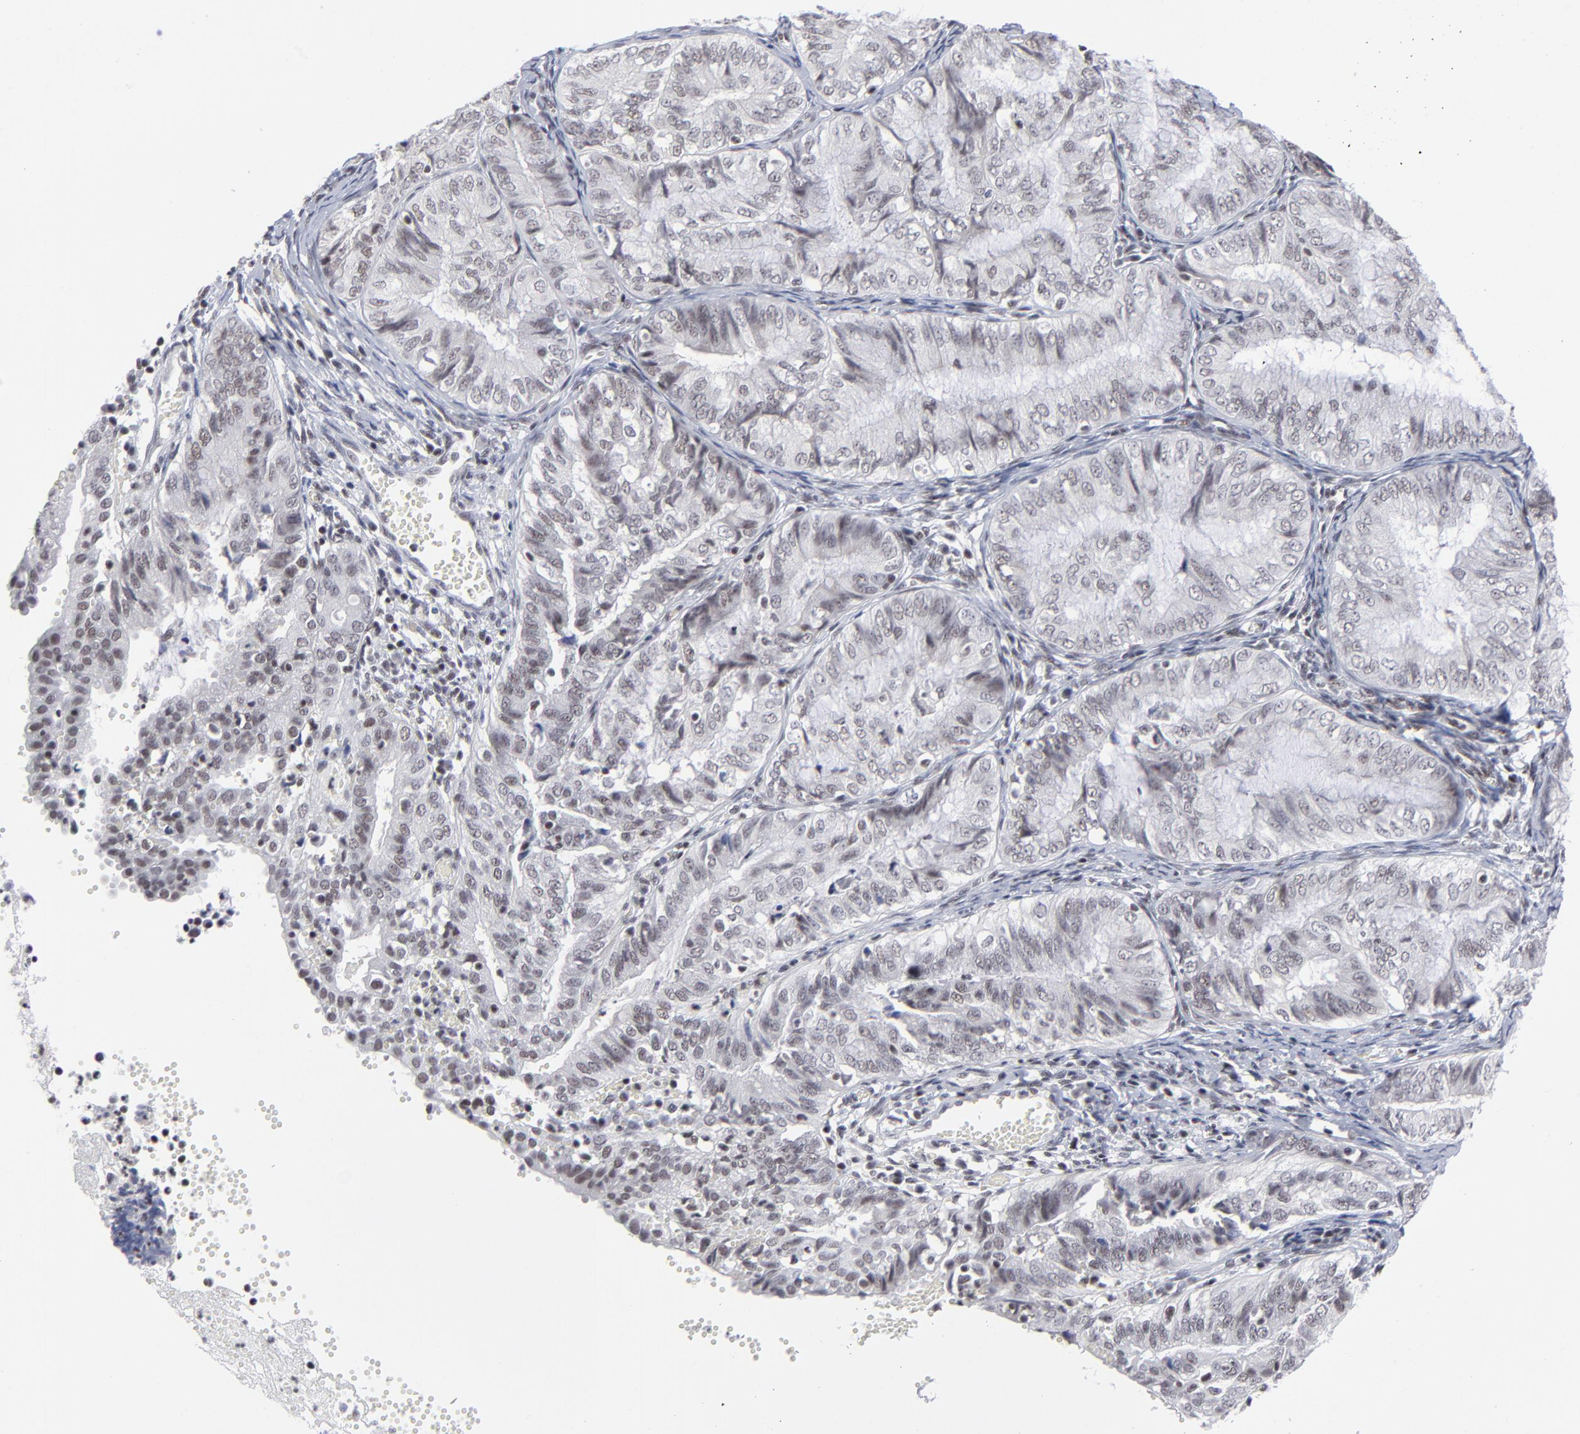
{"staining": {"intensity": "weak", "quantity": ">75%", "location": "nuclear"}, "tissue": "endometrial cancer", "cell_type": "Tumor cells", "image_type": "cancer", "snomed": [{"axis": "morphology", "description": "Adenocarcinoma, NOS"}, {"axis": "topography", "description": "Endometrium"}], "caption": "Immunohistochemistry (DAB) staining of human endometrial adenocarcinoma exhibits weak nuclear protein positivity in approximately >75% of tumor cells.", "gene": "SP2", "patient": {"sex": "female", "age": 66}}